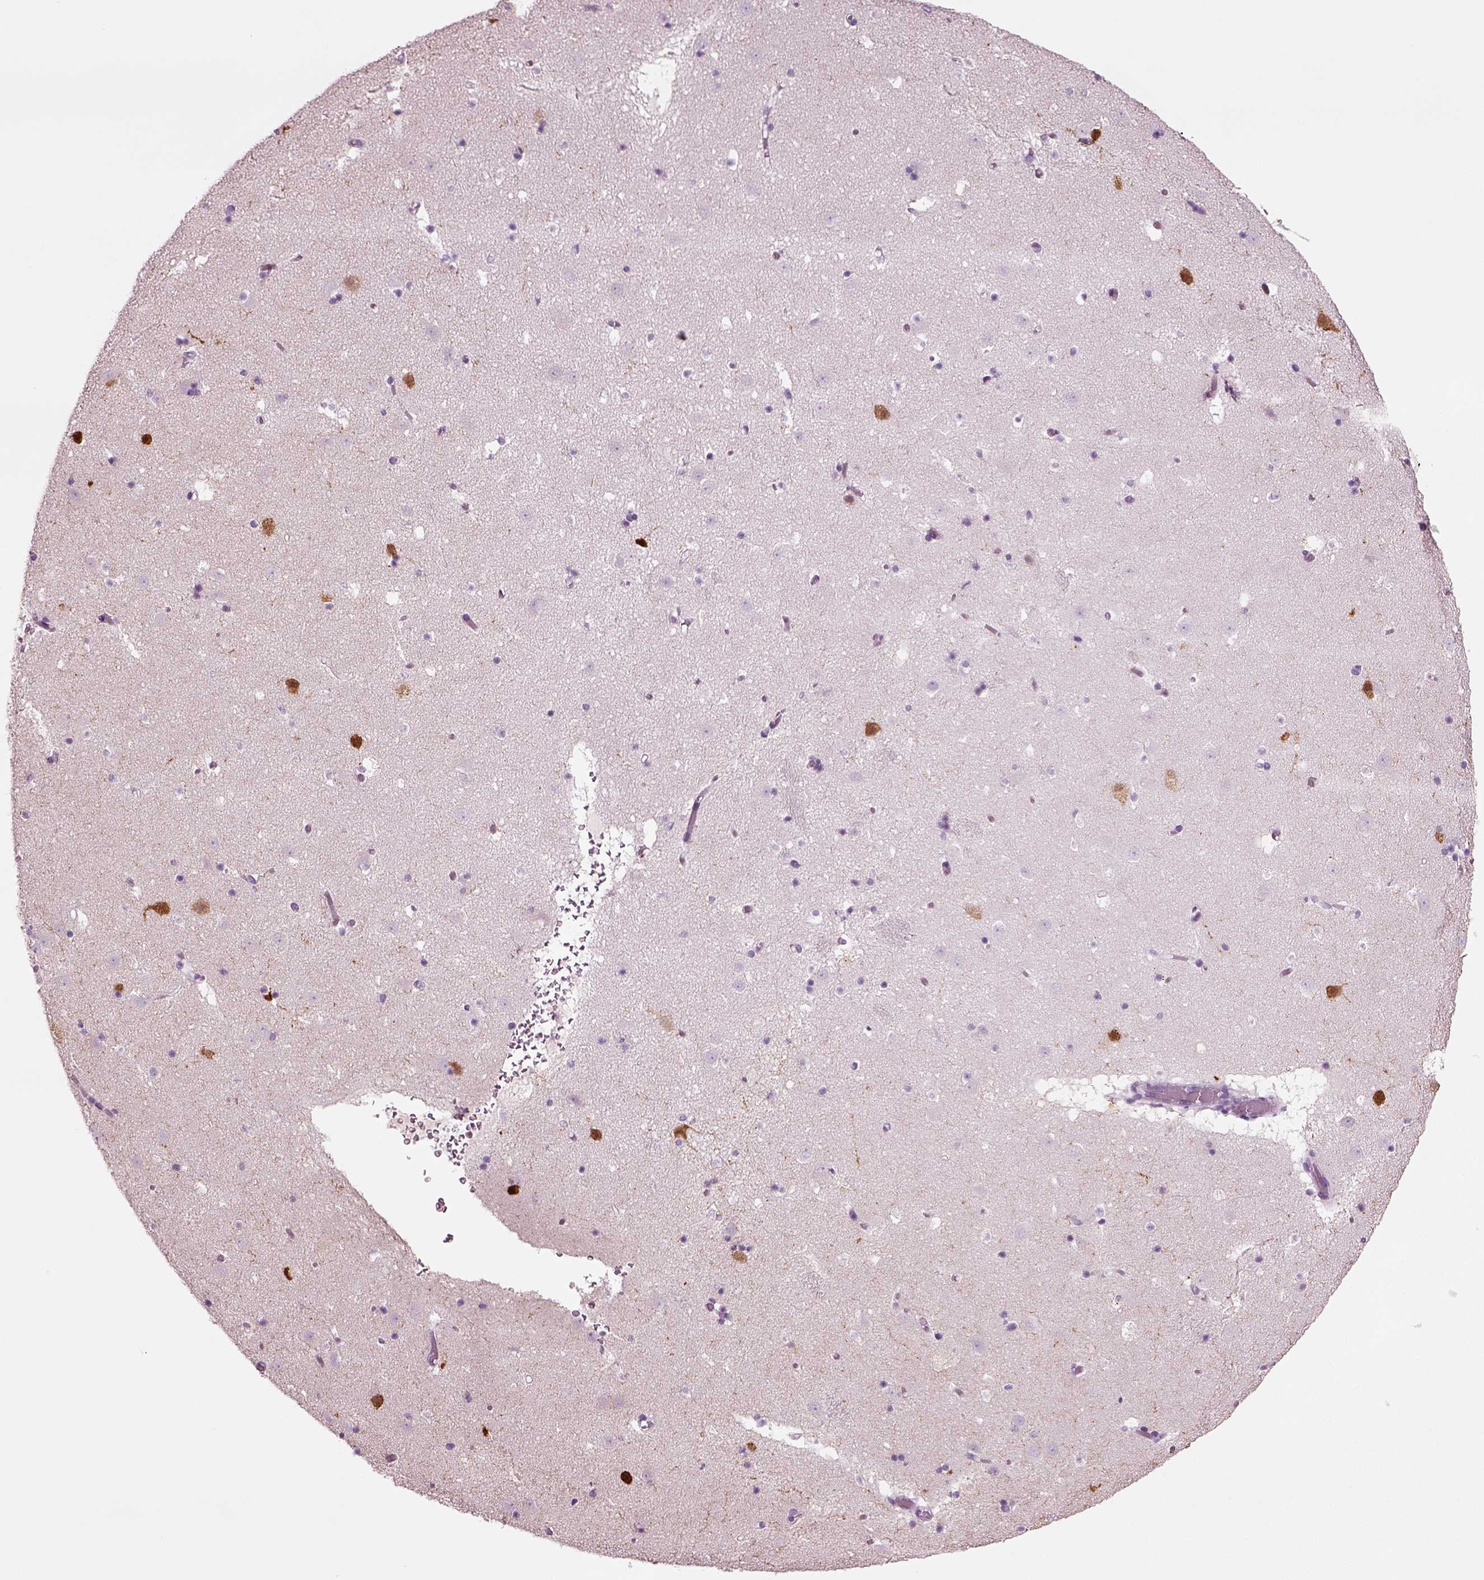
{"staining": {"intensity": "negative", "quantity": "none", "location": "none"}, "tissue": "caudate", "cell_type": "Glial cells", "image_type": "normal", "snomed": [{"axis": "morphology", "description": "Normal tissue, NOS"}, {"axis": "topography", "description": "Lateral ventricle wall"}], "caption": "Histopathology image shows no protein staining in glial cells of unremarkable caudate. Brightfield microscopy of IHC stained with DAB (3,3'-diaminobenzidine) (brown) and hematoxylin (blue), captured at high magnification.", "gene": "CRABP1", "patient": {"sex": "female", "age": 42}}